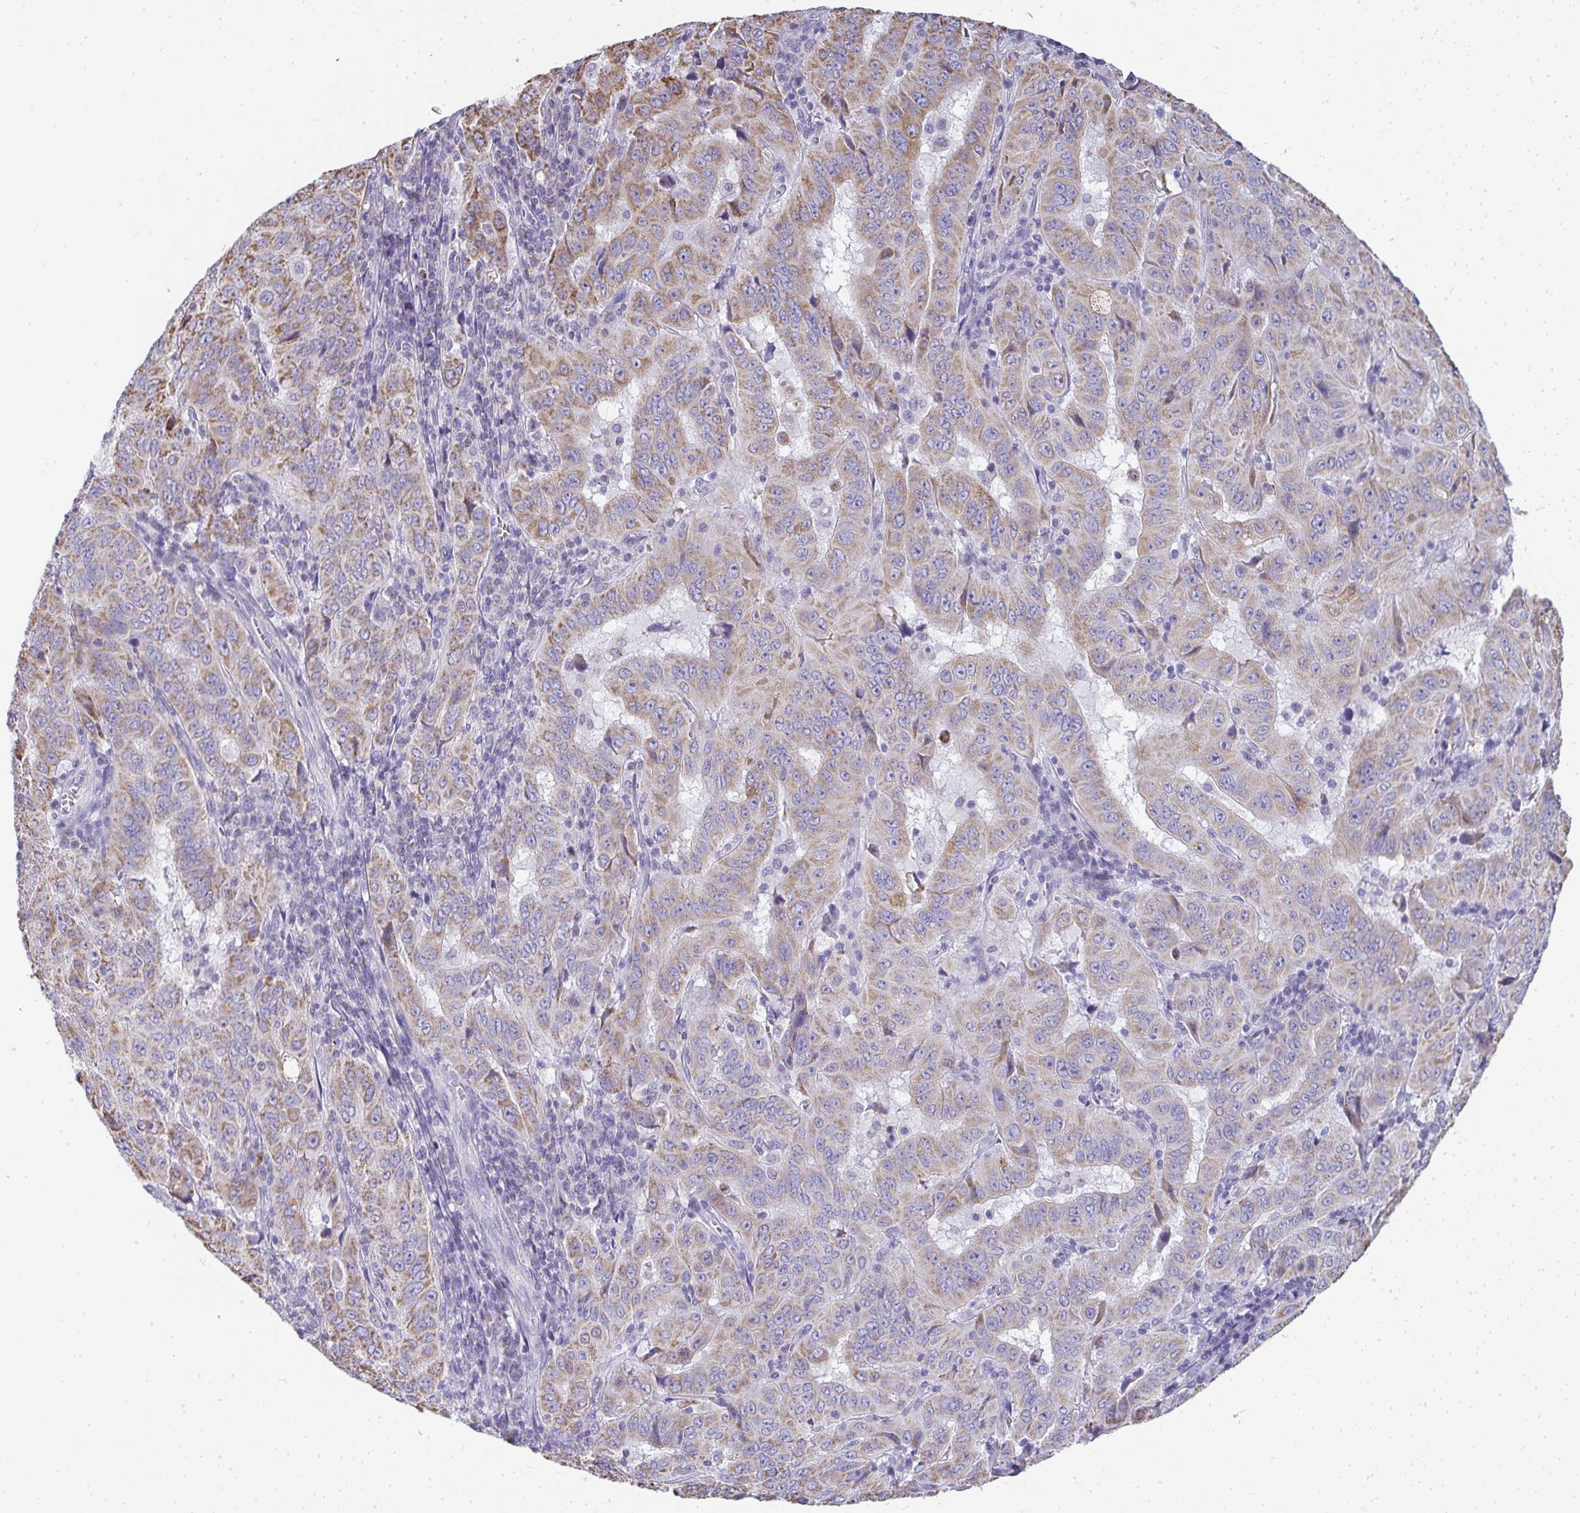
{"staining": {"intensity": "moderate", "quantity": "25%-75%", "location": "cytoplasmic/membranous"}, "tissue": "pancreatic cancer", "cell_type": "Tumor cells", "image_type": "cancer", "snomed": [{"axis": "morphology", "description": "Adenocarcinoma, NOS"}, {"axis": "topography", "description": "Pancreas"}], "caption": "Human pancreatic adenocarcinoma stained for a protein (brown) reveals moderate cytoplasmic/membranous positive staining in approximately 25%-75% of tumor cells.", "gene": "SLC6A1", "patient": {"sex": "male", "age": 63}}